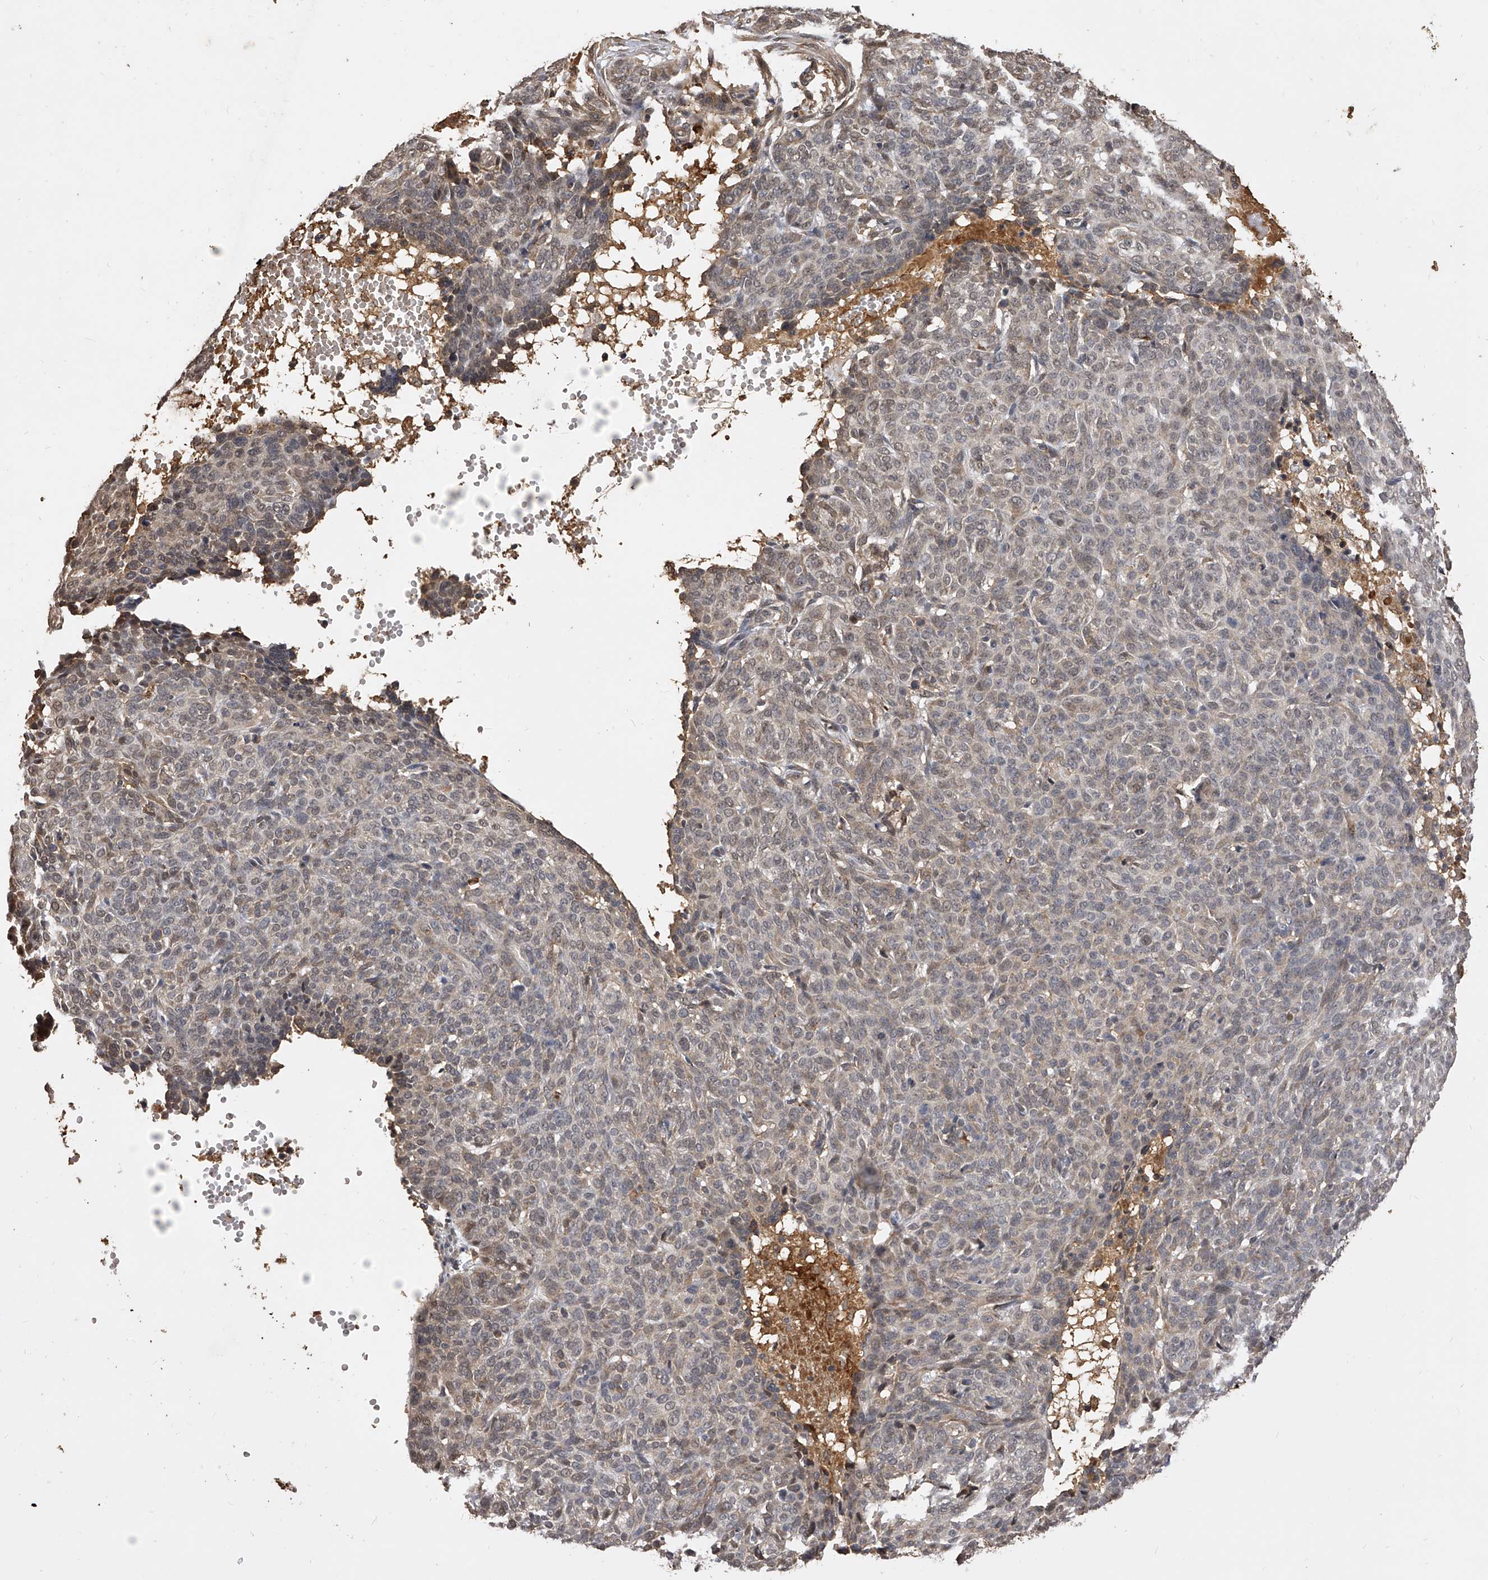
{"staining": {"intensity": "weak", "quantity": "<25%", "location": "cytoplasmic/membranous"}, "tissue": "skin cancer", "cell_type": "Tumor cells", "image_type": "cancer", "snomed": [{"axis": "morphology", "description": "Basal cell carcinoma"}, {"axis": "topography", "description": "Skin"}], "caption": "The micrograph exhibits no staining of tumor cells in basal cell carcinoma (skin). (Stains: DAB (3,3'-diaminobenzidine) immunohistochemistry with hematoxylin counter stain, Microscopy: brightfield microscopy at high magnification).", "gene": "CFAP410", "patient": {"sex": "male", "age": 85}}